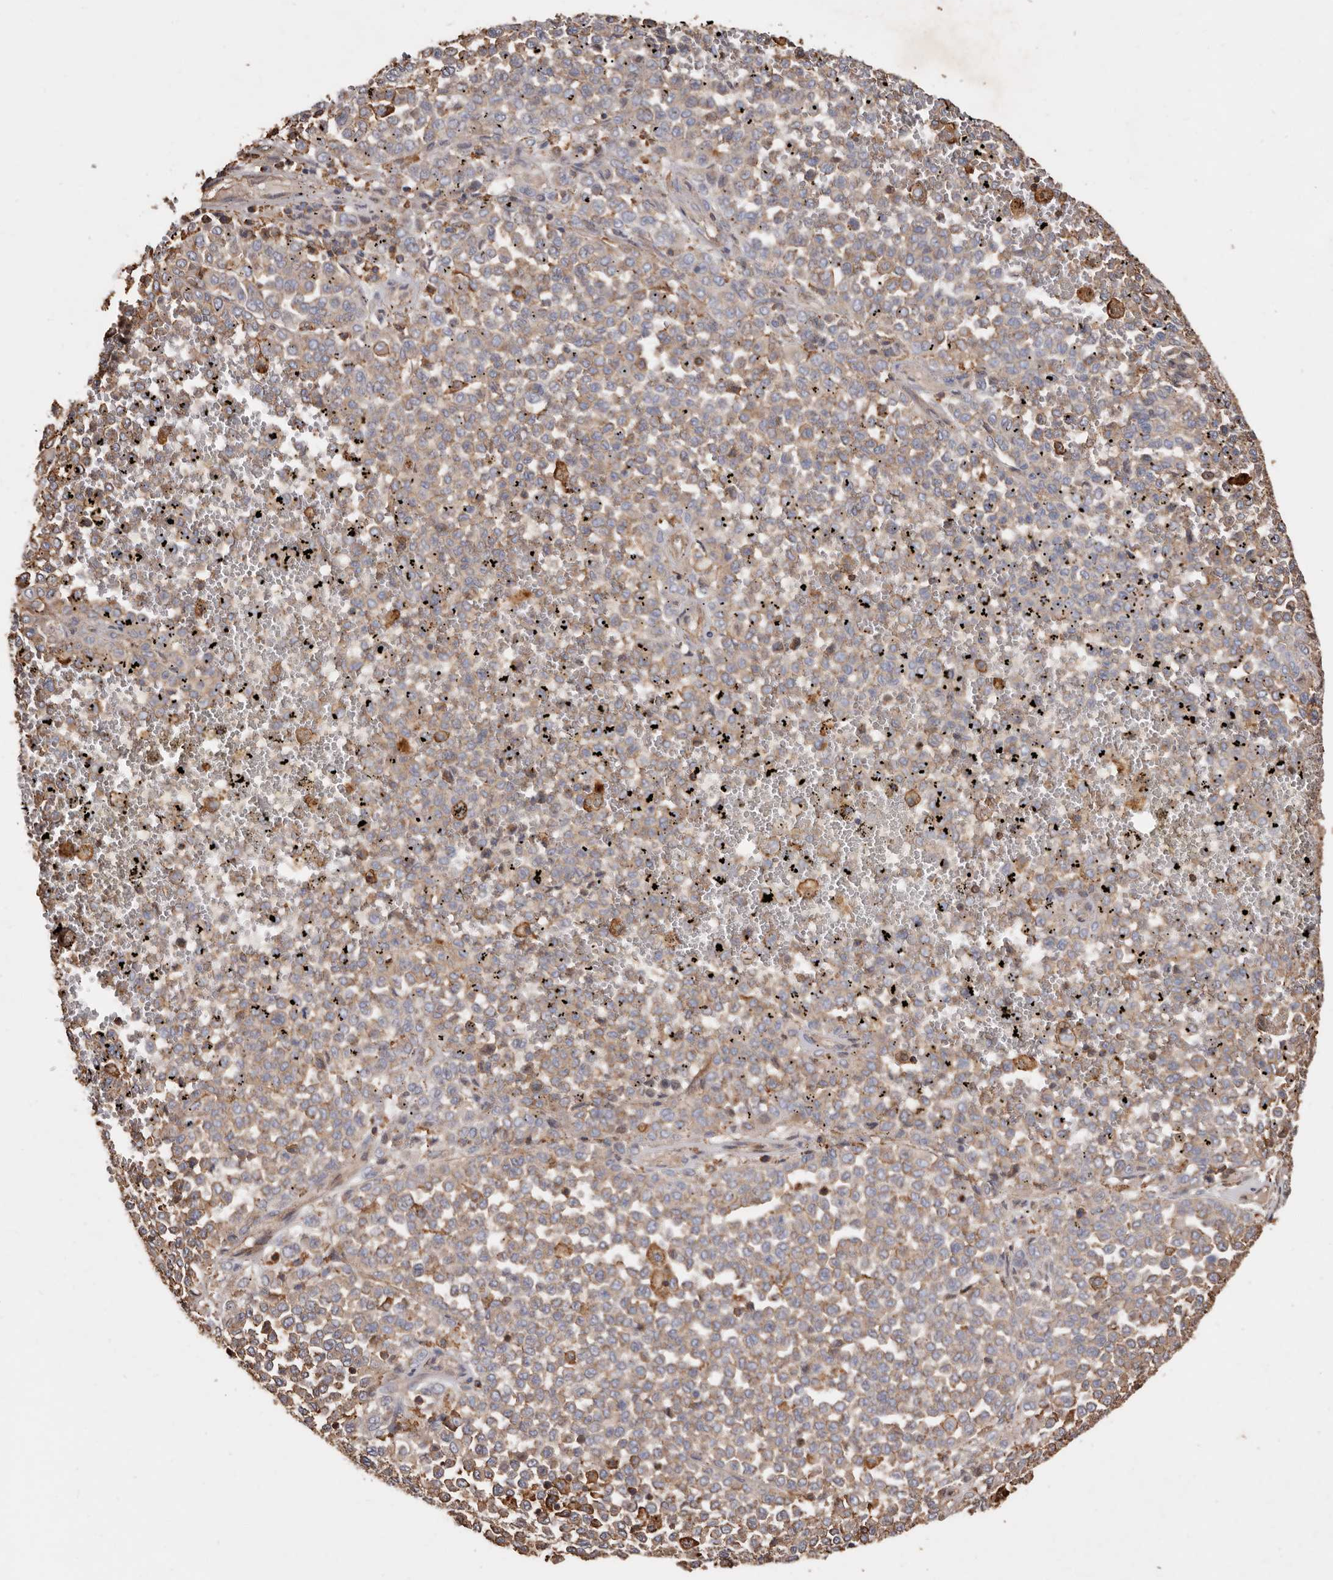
{"staining": {"intensity": "moderate", "quantity": ">75%", "location": "cytoplasmic/membranous"}, "tissue": "melanoma", "cell_type": "Tumor cells", "image_type": "cancer", "snomed": [{"axis": "morphology", "description": "Malignant melanoma, Metastatic site"}, {"axis": "topography", "description": "Pancreas"}], "caption": "Tumor cells reveal medium levels of moderate cytoplasmic/membranous staining in about >75% of cells in melanoma. The staining was performed using DAB, with brown indicating positive protein expression. Nuclei are stained blue with hematoxylin.", "gene": "COQ8B", "patient": {"sex": "female", "age": 30}}